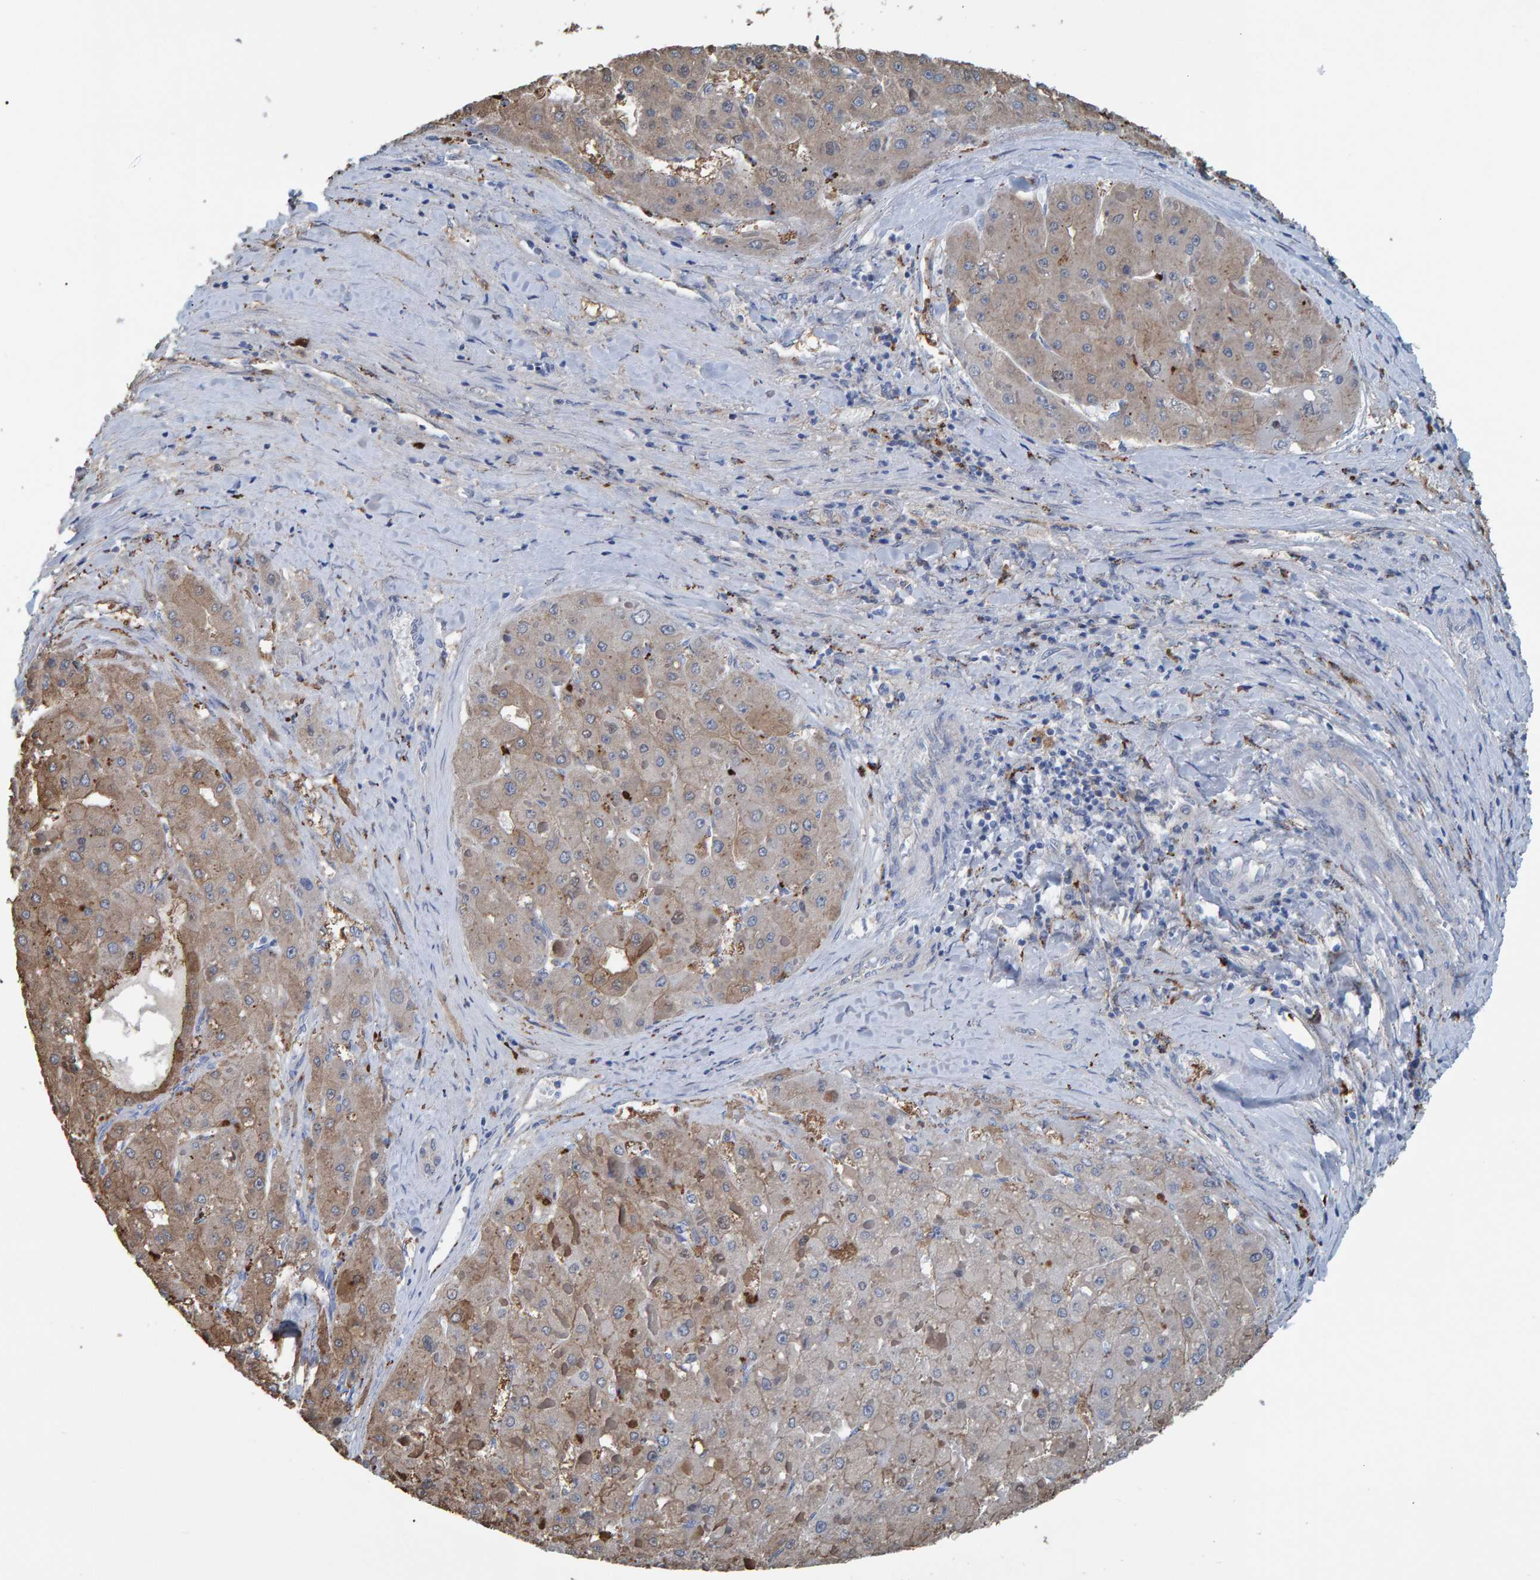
{"staining": {"intensity": "weak", "quantity": ">75%", "location": "cytoplasmic/membranous"}, "tissue": "liver cancer", "cell_type": "Tumor cells", "image_type": "cancer", "snomed": [{"axis": "morphology", "description": "Carcinoma, Hepatocellular, NOS"}, {"axis": "topography", "description": "Liver"}], "caption": "Hepatocellular carcinoma (liver) stained with immunohistochemistry (IHC) shows weak cytoplasmic/membranous staining in about >75% of tumor cells.", "gene": "IDO1", "patient": {"sex": "female", "age": 73}}